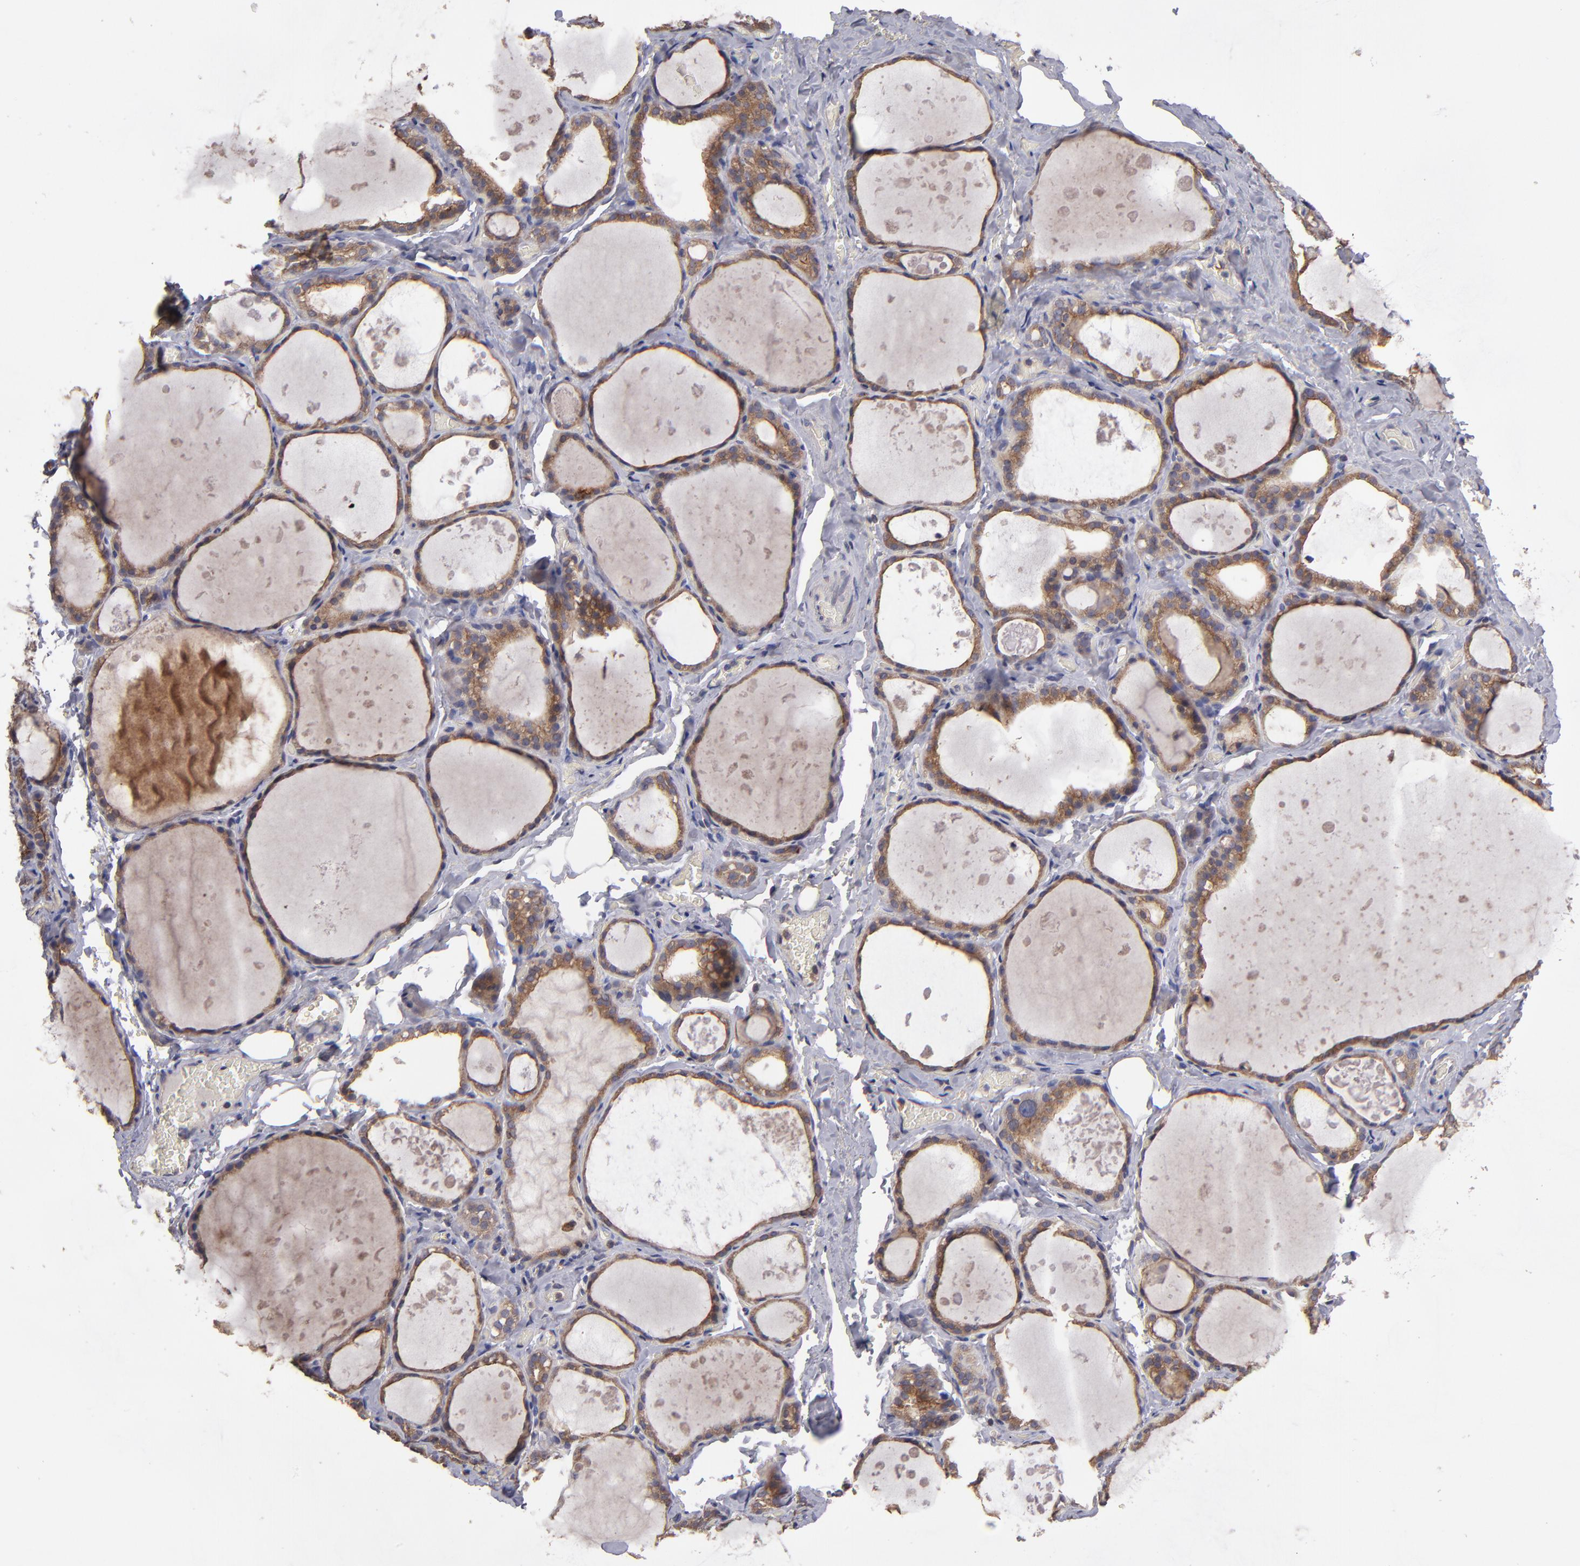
{"staining": {"intensity": "moderate", "quantity": ">75%", "location": "cytoplasmic/membranous"}, "tissue": "thyroid gland", "cell_type": "Glandular cells", "image_type": "normal", "snomed": [{"axis": "morphology", "description": "Normal tissue, NOS"}, {"axis": "topography", "description": "Thyroid gland"}], "caption": "High-magnification brightfield microscopy of unremarkable thyroid gland stained with DAB (3,3'-diaminobenzidine) (brown) and counterstained with hematoxylin (blue). glandular cells exhibit moderate cytoplasmic/membranous expression is appreciated in approximately>75% of cells.", "gene": "NF2", "patient": {"sex": "male", "age": 61}}